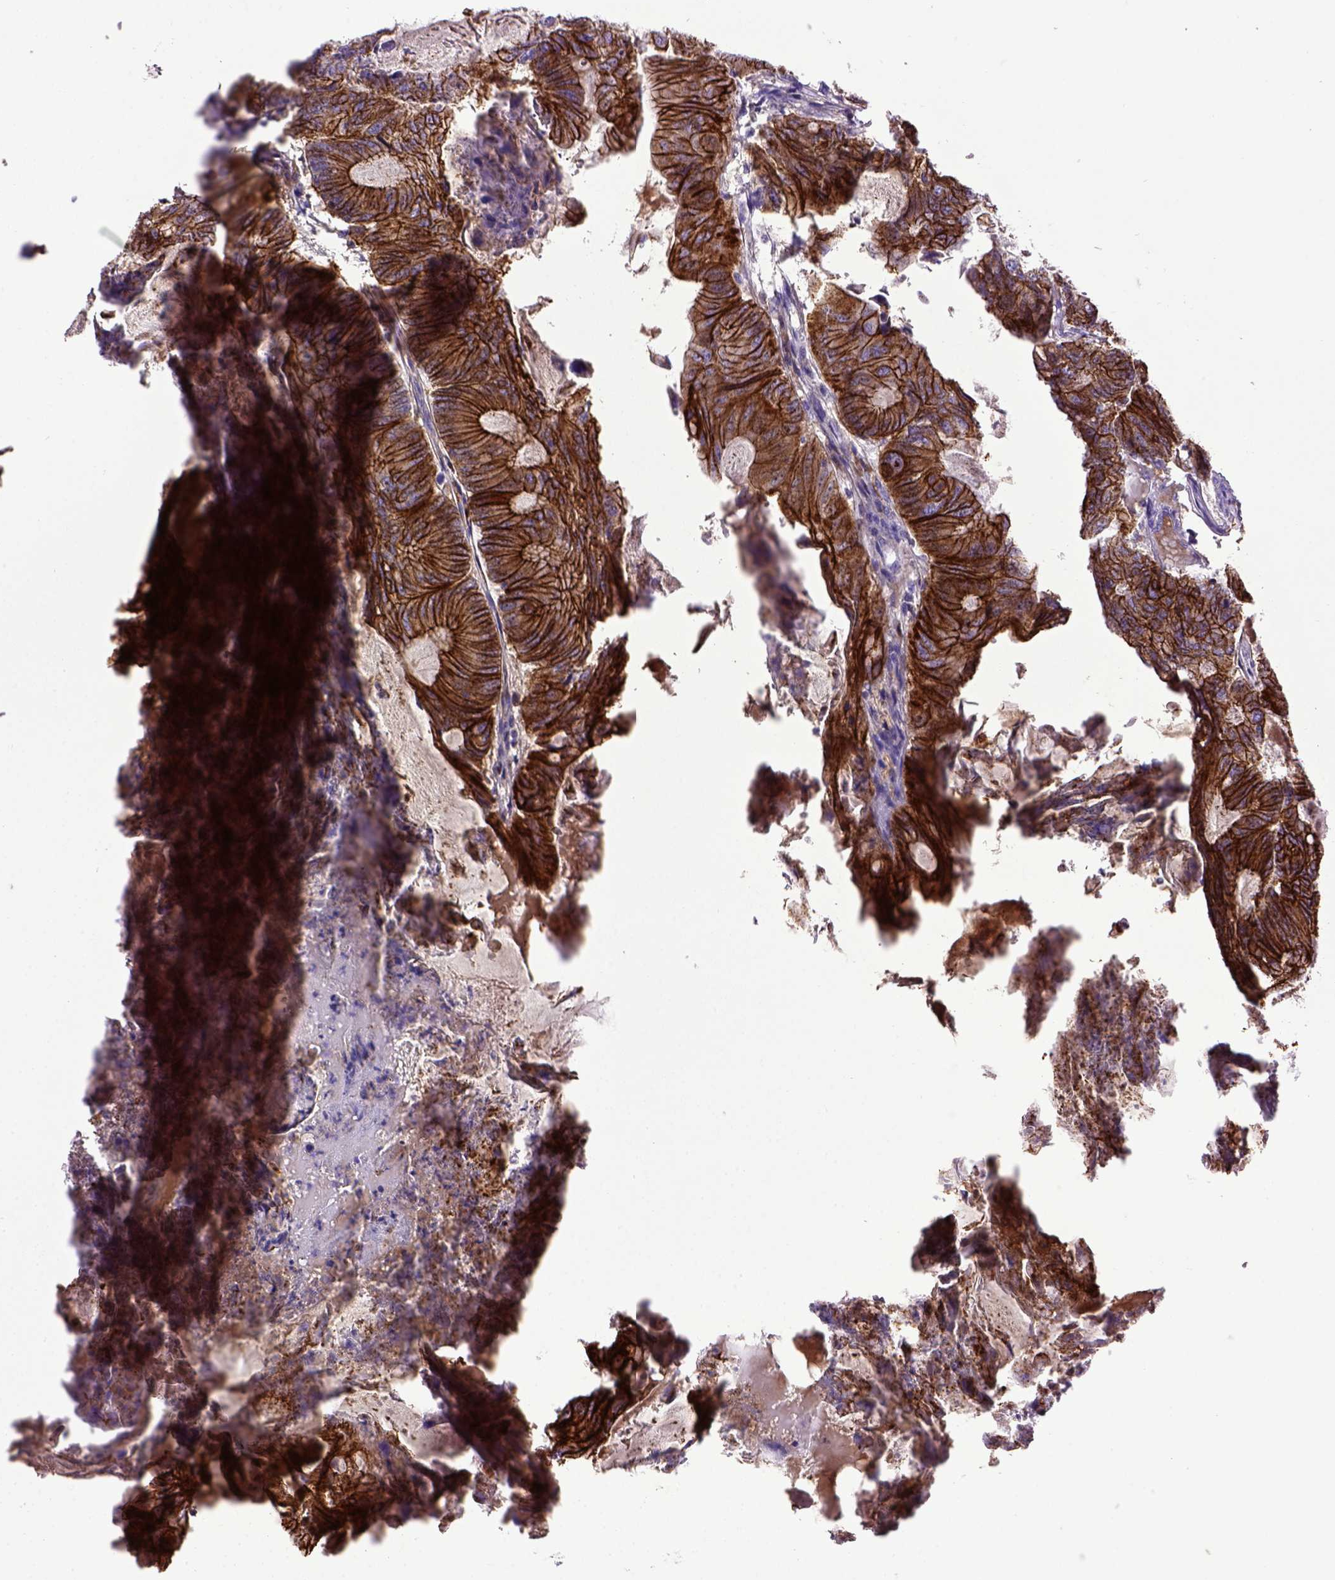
{"staining": {"intensity": "strong", "quantity": "25%-75%", "location": "cytoplasmic/membranous"}, "tissue": "colorectal cancer", "cell_type": "Tumor cells", "image_type": "cancer", "snomed": [{"axis": "morphology", "description": "Adenocarcinoma, NOS"}, {"axis": "topography", "description": "Colon"}], "caption": "Brown immunohistochemical staining in human colorectal adenocarcinoma demonstrates strong cytoplasmic/membranous positivity in about 25%-75% of tumor cells. The staining is performed using DAB brown chromogen to label protein expression. The nuclei are counter-stained blue using hematoxylin.", "gene": "CDH1", "patient": {"sex": "female", "age": 70}}